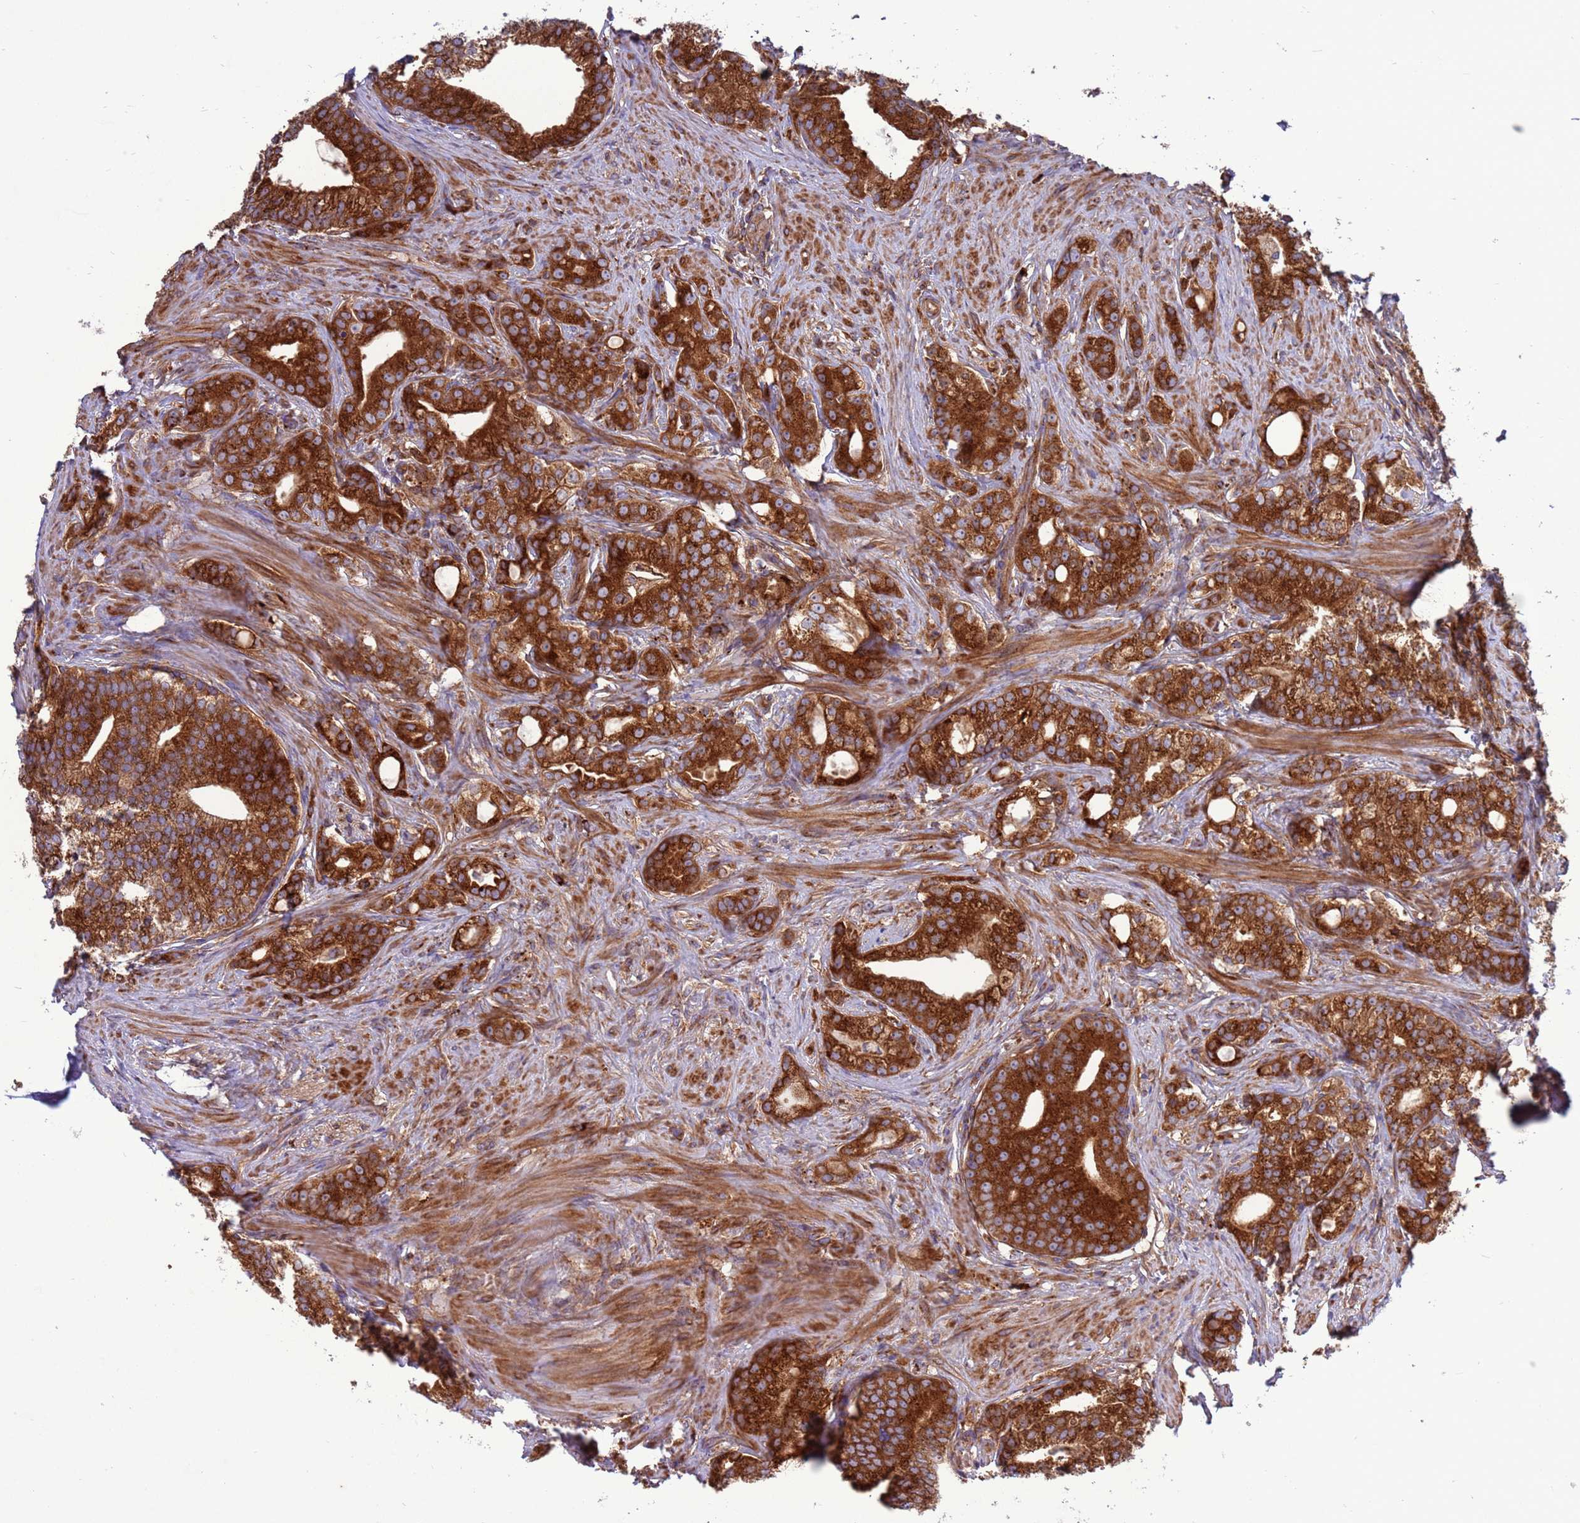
{"staining": {"intensity": "strong", "quantity": ">75%", "location": "cytoplasmic/membranous"}, "tissue": "prostate cancer", "cell_type": "Tumor cells", "image_type": "cancer", "snomed": [{"axis": "morphology", "description": "Adenocarcinoma, Low grade"}, {"axis": "topography", "description": "Prostate"}], "caption": "High-magnification brightfield microscopy of prostate cancer (low-grade adenocarcinoma) stained with DAB (3,3'-diaminobenzidine) (brown) and counterstained with hematoxylin (blue). tumor cells exhibit strong cytoplasmic/membranous expression is present in approximately>75% of cells.", "gene": "ZC3HAV1", "patient": {"sex": "male", "age": 71}}